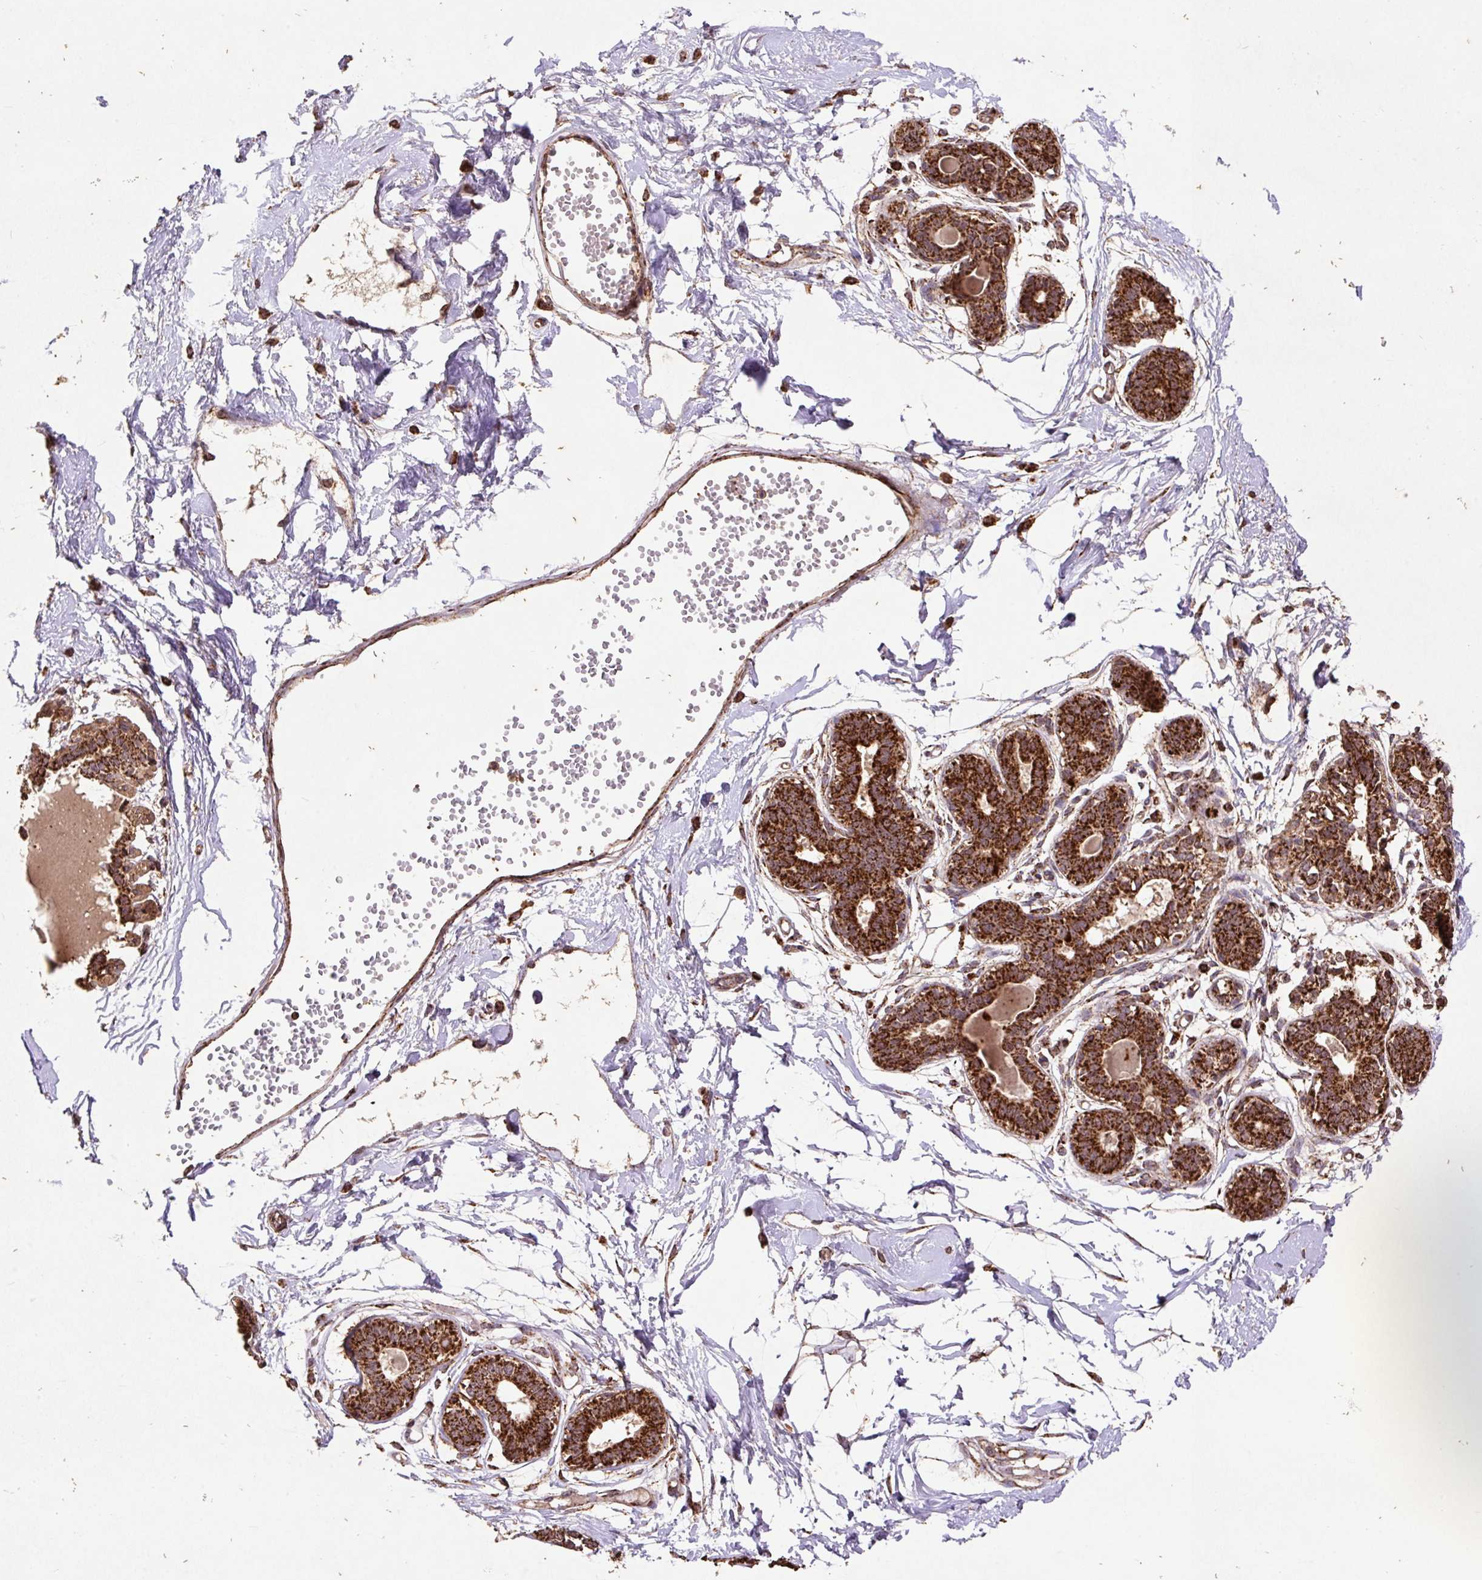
{"staining": {"intensity": "moderate", "quantity": ">75%", "location": "cytoplasmic/membranous"}, "tissue": "breast", "cell_type": "Adipocytes", "image_type": "normal", "snomed": [{"axis": "morphology", "description": "Normal tissue, NOS"}, {"axis": "topography", "description": "Breast"}], "caption": "Adipocytes display medium levels of moderate cytoplasmic/membranous staining in approximately >75% of cells in normal human breast. Nuclei are stained in blue.", "gene": "ATP5F1A", "patient": {"sex": "female", "age": 45}}